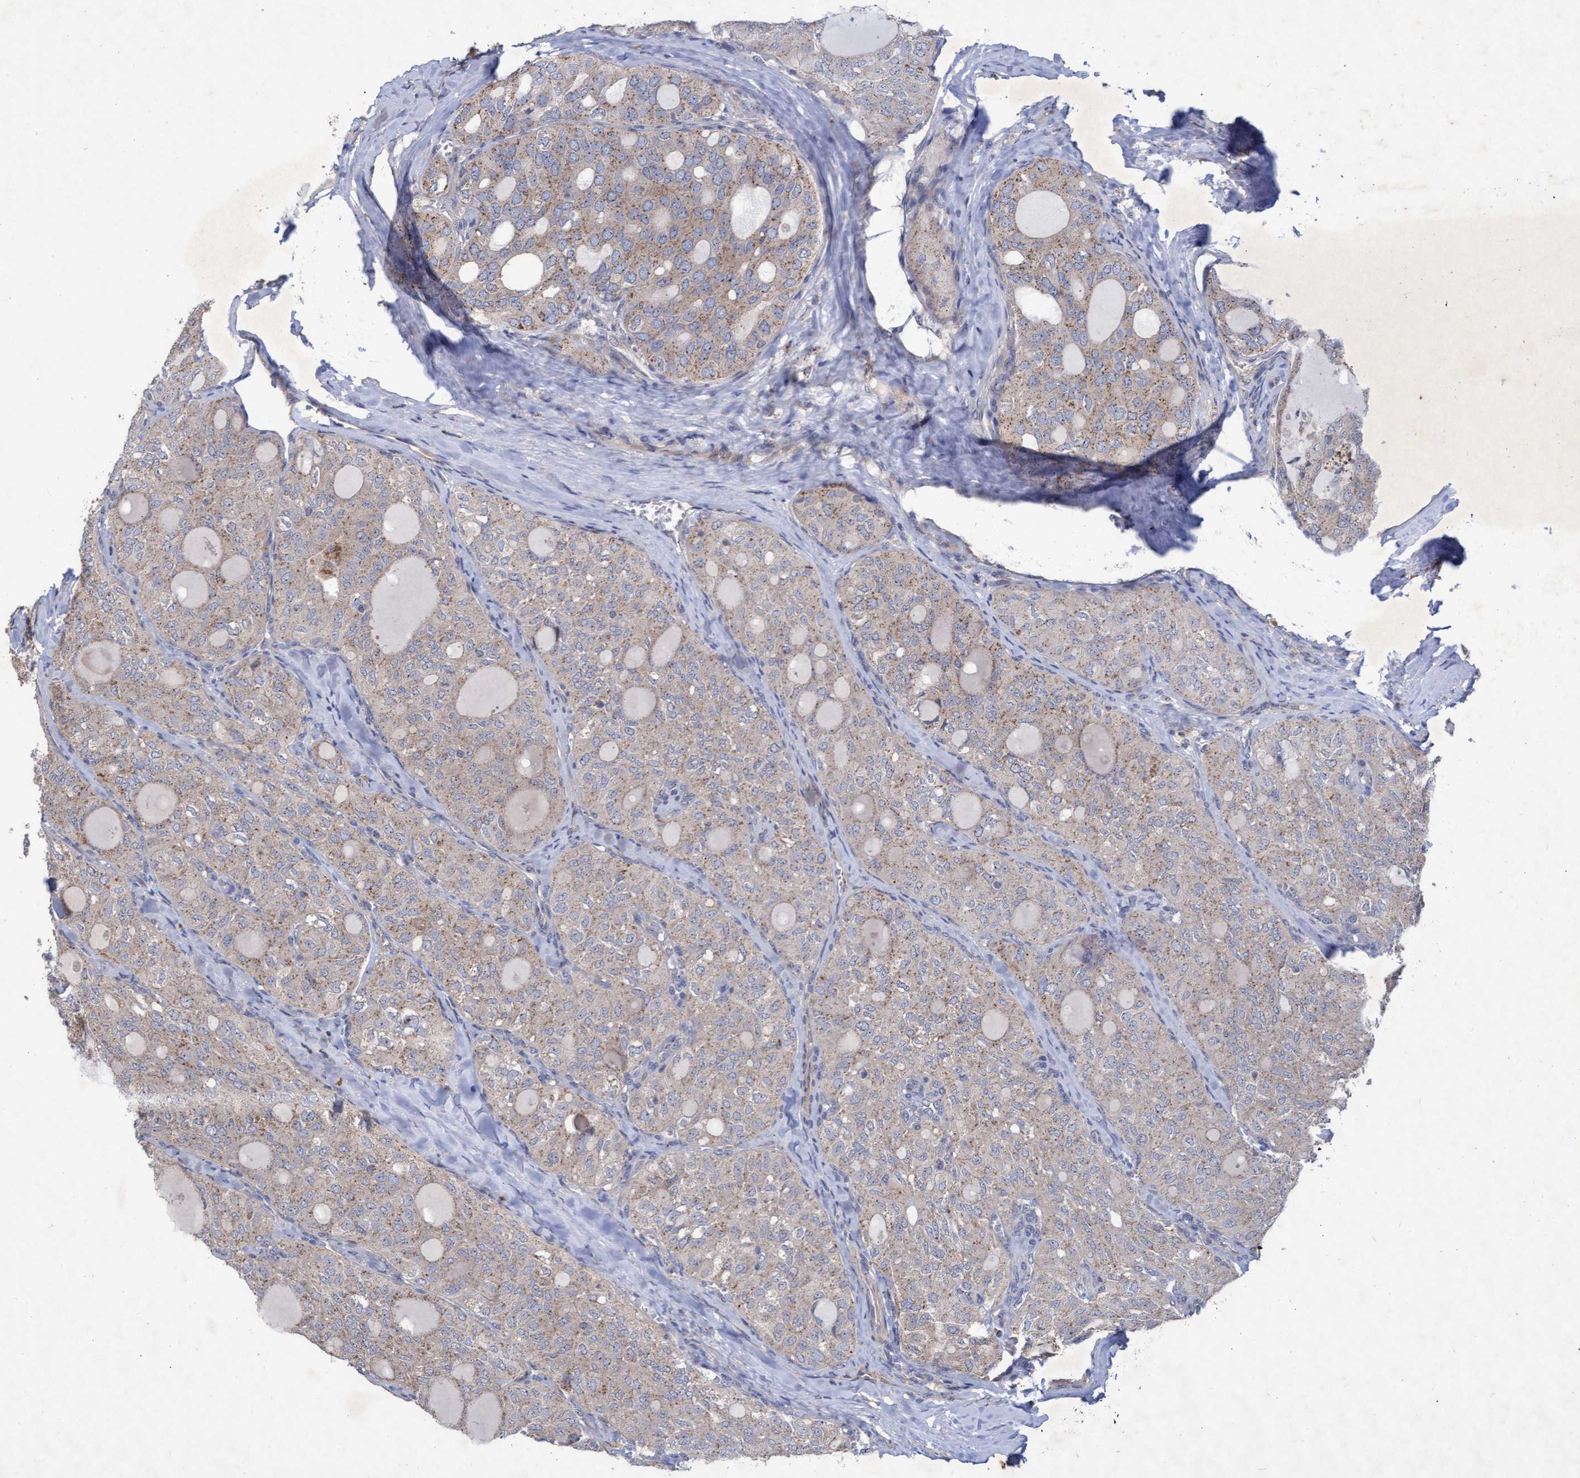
{"staining": {"intensity": "weak", "quantity": "25%-75%", "location": "cytoplasmic/membranous"}, "tissue": "thyroid cancer", "cell_type": "Tumor cells", "image_type": "cancer", "snomed": [{"axis": "morphology", "description": "Follicular adenoma carcinoma, NOS"}, {"axis": "topography", "description": "Thyroid gland"}], "caption": "An image showing weak cytoplasmic/membranous expression in about 25%-75% of tumor cells in thyroid follicular adenoma carcinoma, as visualized by brown immunohistochemical staining.", "gene": "ABCF2", "patient": {"sex": "male", "age": 75}}